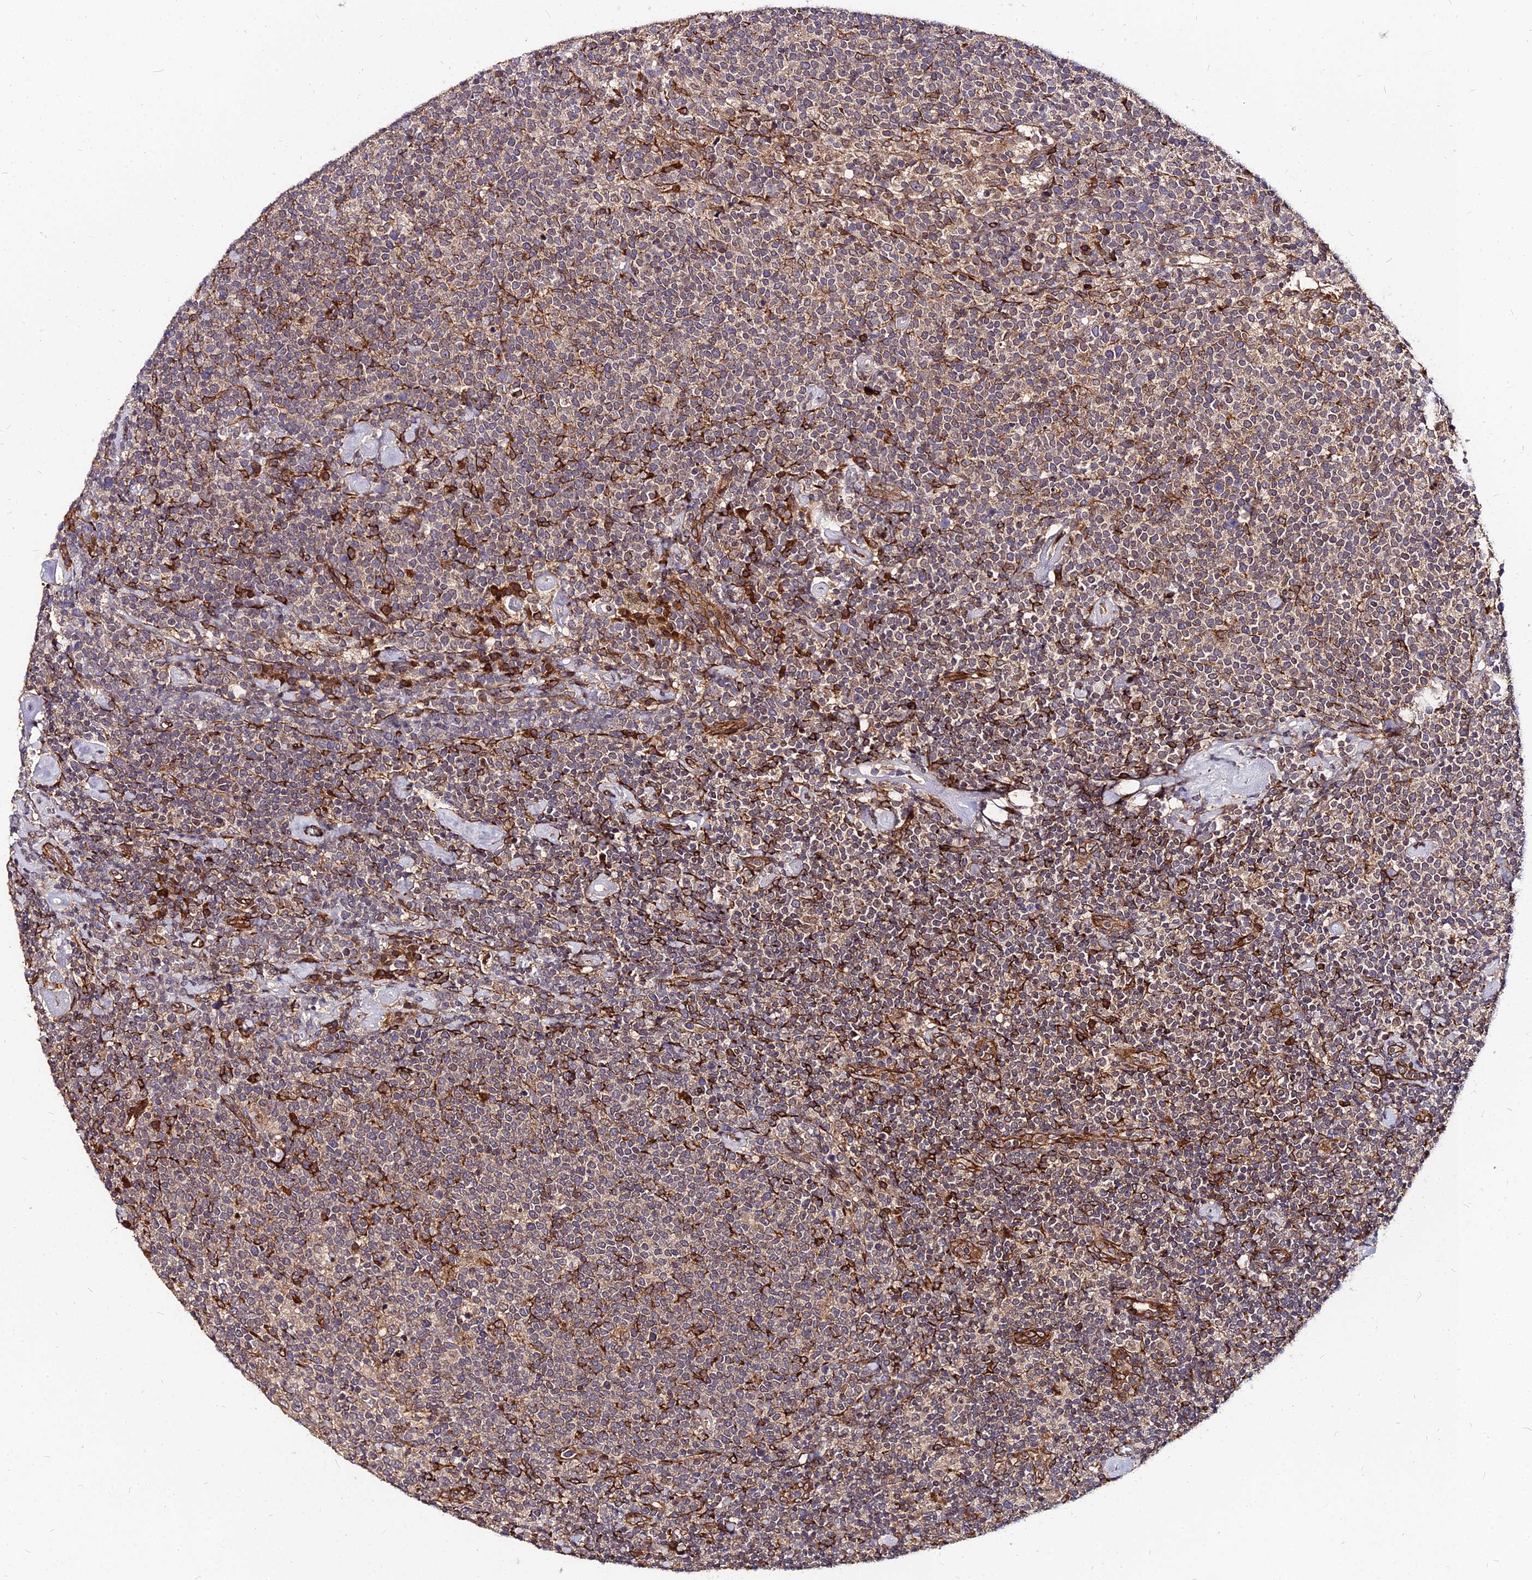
{"staining": {"intensity": "moderate", "quantity": "25%-75%", "location": "cytoplasmic/membranous"}, "tissue": "lymphoma", "cell_type": "Tumor cells", "image_type": "cancer", "snomed": [{"axis": "morphology", "description": "Malignant lymphoma, non-Hodgkin's type, High grade"}, {"axis": "topography", "description": "Lymph node"}], "caption": "A brown stain shows moderate cytoplasmic/membranous positivity of a protein in human high-grade malignant lymphoma, non-Hodgkin's type tumor cells.", "gene": "PDE4D", "patient": {"sex": "male", "age": 61}}